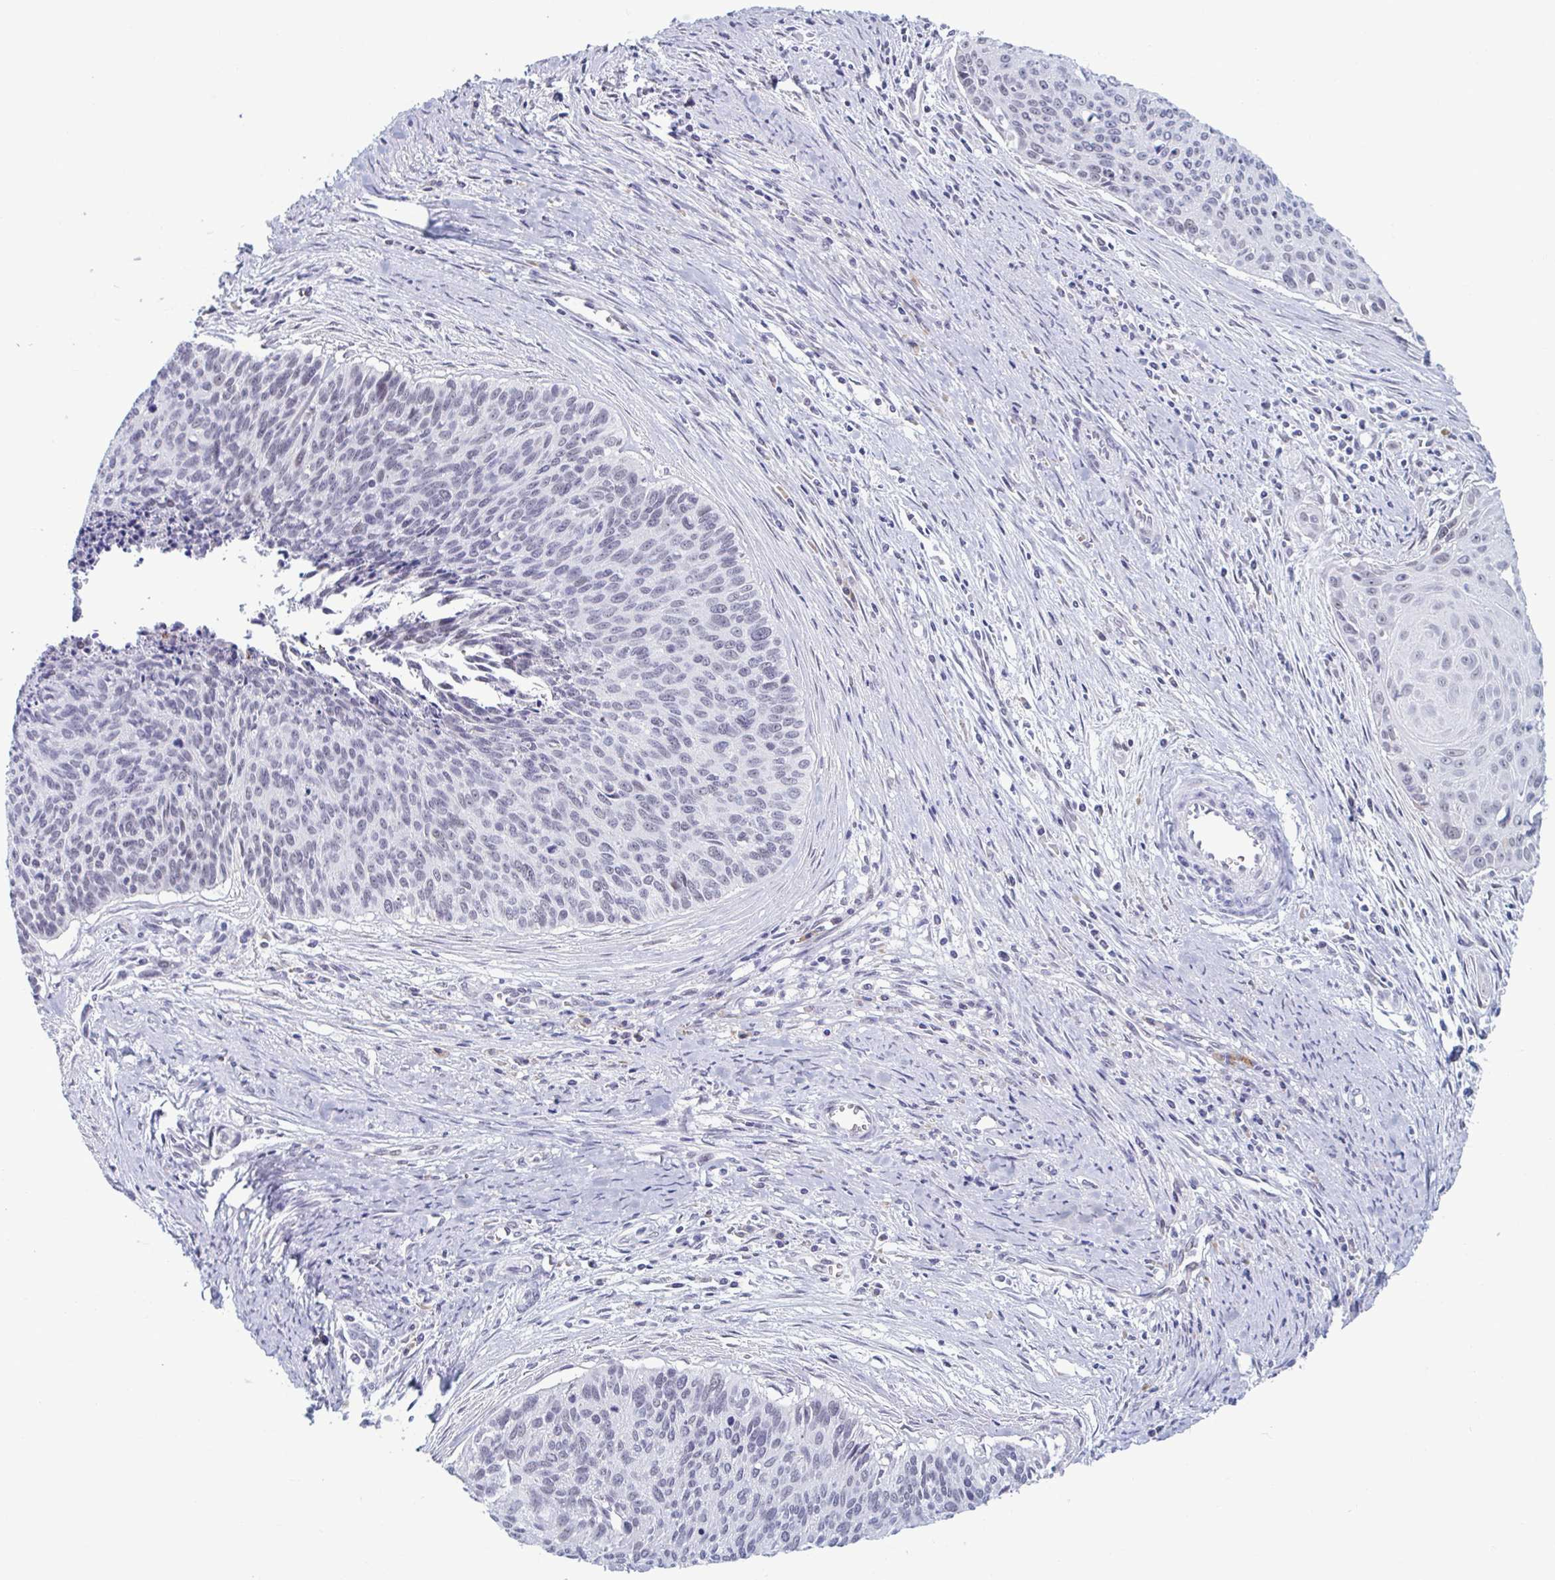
{"staining": {"intensity": "negative", "quantity": "none", "location": "none"}, "tissue": "cervical cancer", "cell_type": "Tumor cells", "image_type": "cancer", "snomed": [{"axis": "morphology", "description": "Squamous cell carcinoma, NOS"}, {"axis": "topography", "description": "Cervix"}], "caption": "Cervical cancer stained for a protein using immunohistochemistry (IHC) reveals no staining tumor cells.", "gene": "MSMB", "patient": {"sex": "female", "age": 55}}